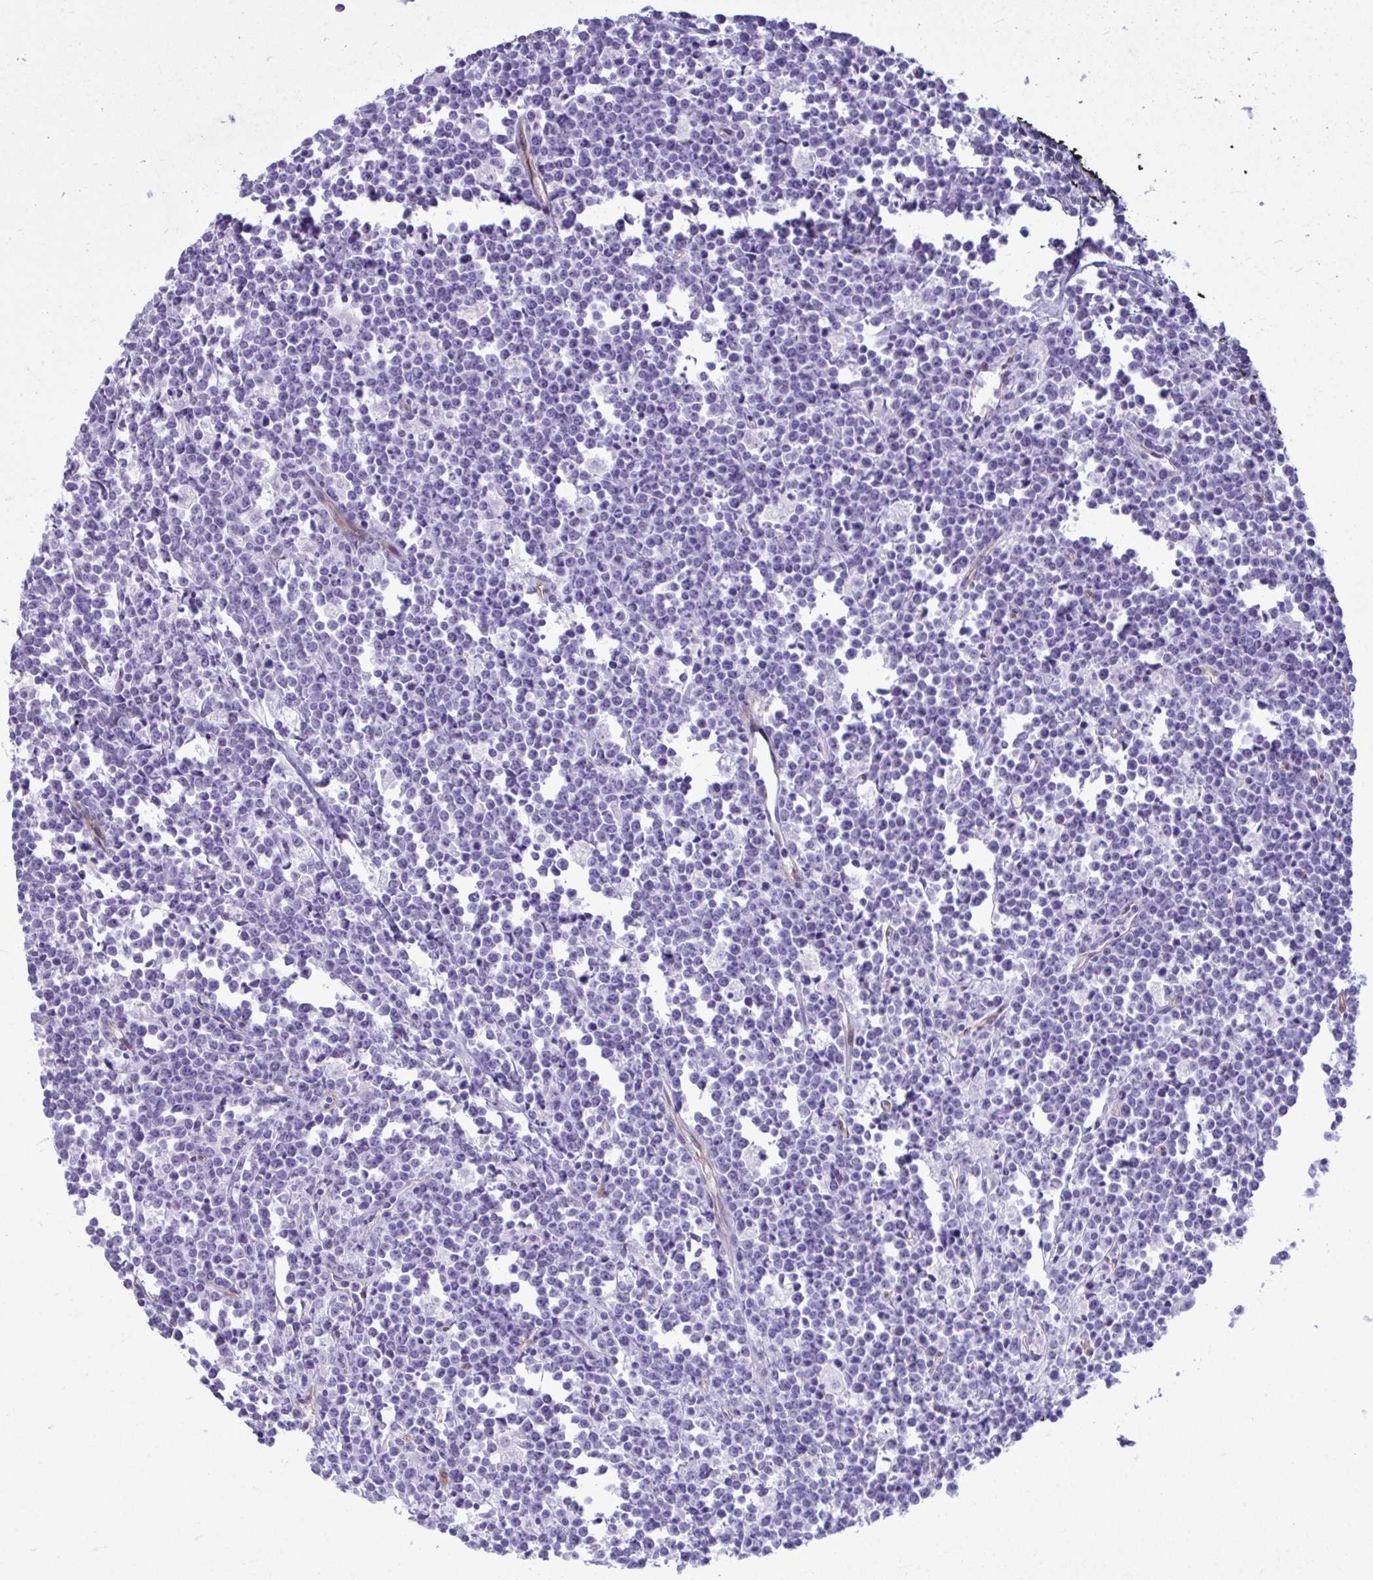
{"staining": {"intensity": "negative", "quantity": "none", "location": "none"}, "tissue": "lymphoma", "cell_type": "Tumor cells", "image_type": "cancer", "snomed": [{"axis": "morphology", "description": "Malignant lymphoma, non-Hodgkin's type, High grade"}, {"axis": "topography", "description": "Small intestine"}], "caption": "This is an immunohistochemistry micrograph of human lymphoma. There is no staining in tumor cells.", "gene": "LIMS2", "patient": {"sex": "female", "age": 56}}